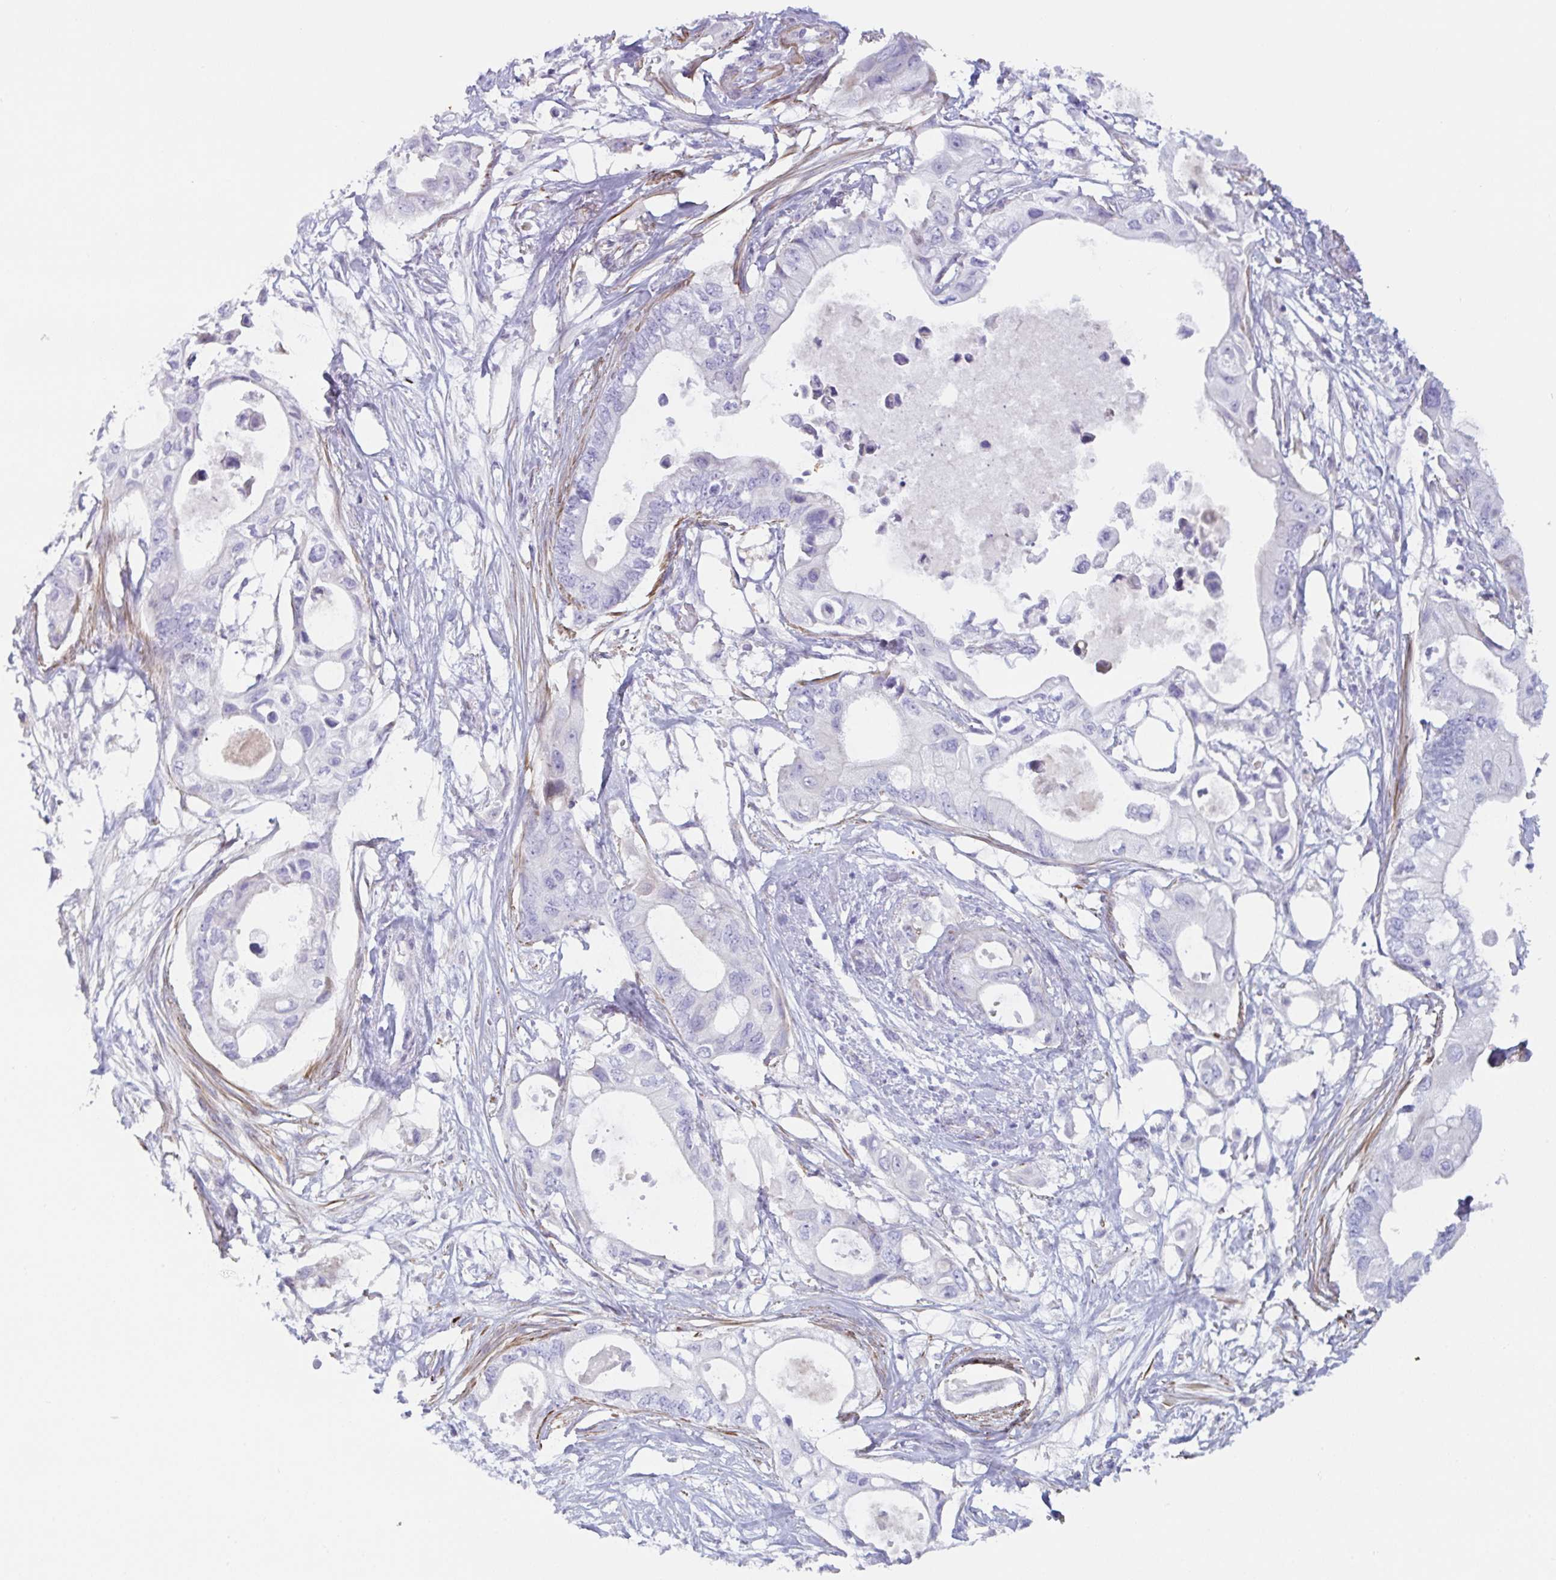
{"staining": {"intensity": "negative", "quantity": "none", "location": "none"}, "tissue": "pancreatic cancer", "cell_type": "Tumor cells", "image_type": "cancer", "snomed": [{"axis": "morphology", "description": "Adenocarcinoma, NOS"}, {"axis": "topography", "description": "Pancreas"}], "caption": "Immunohistochemistry (IHC) of human pancreatic cancer (adenocarcinoma) reveals no expression in tumor cells.", "gene": "OR5P3", "patient": {"sex": "female", "age": 63}}